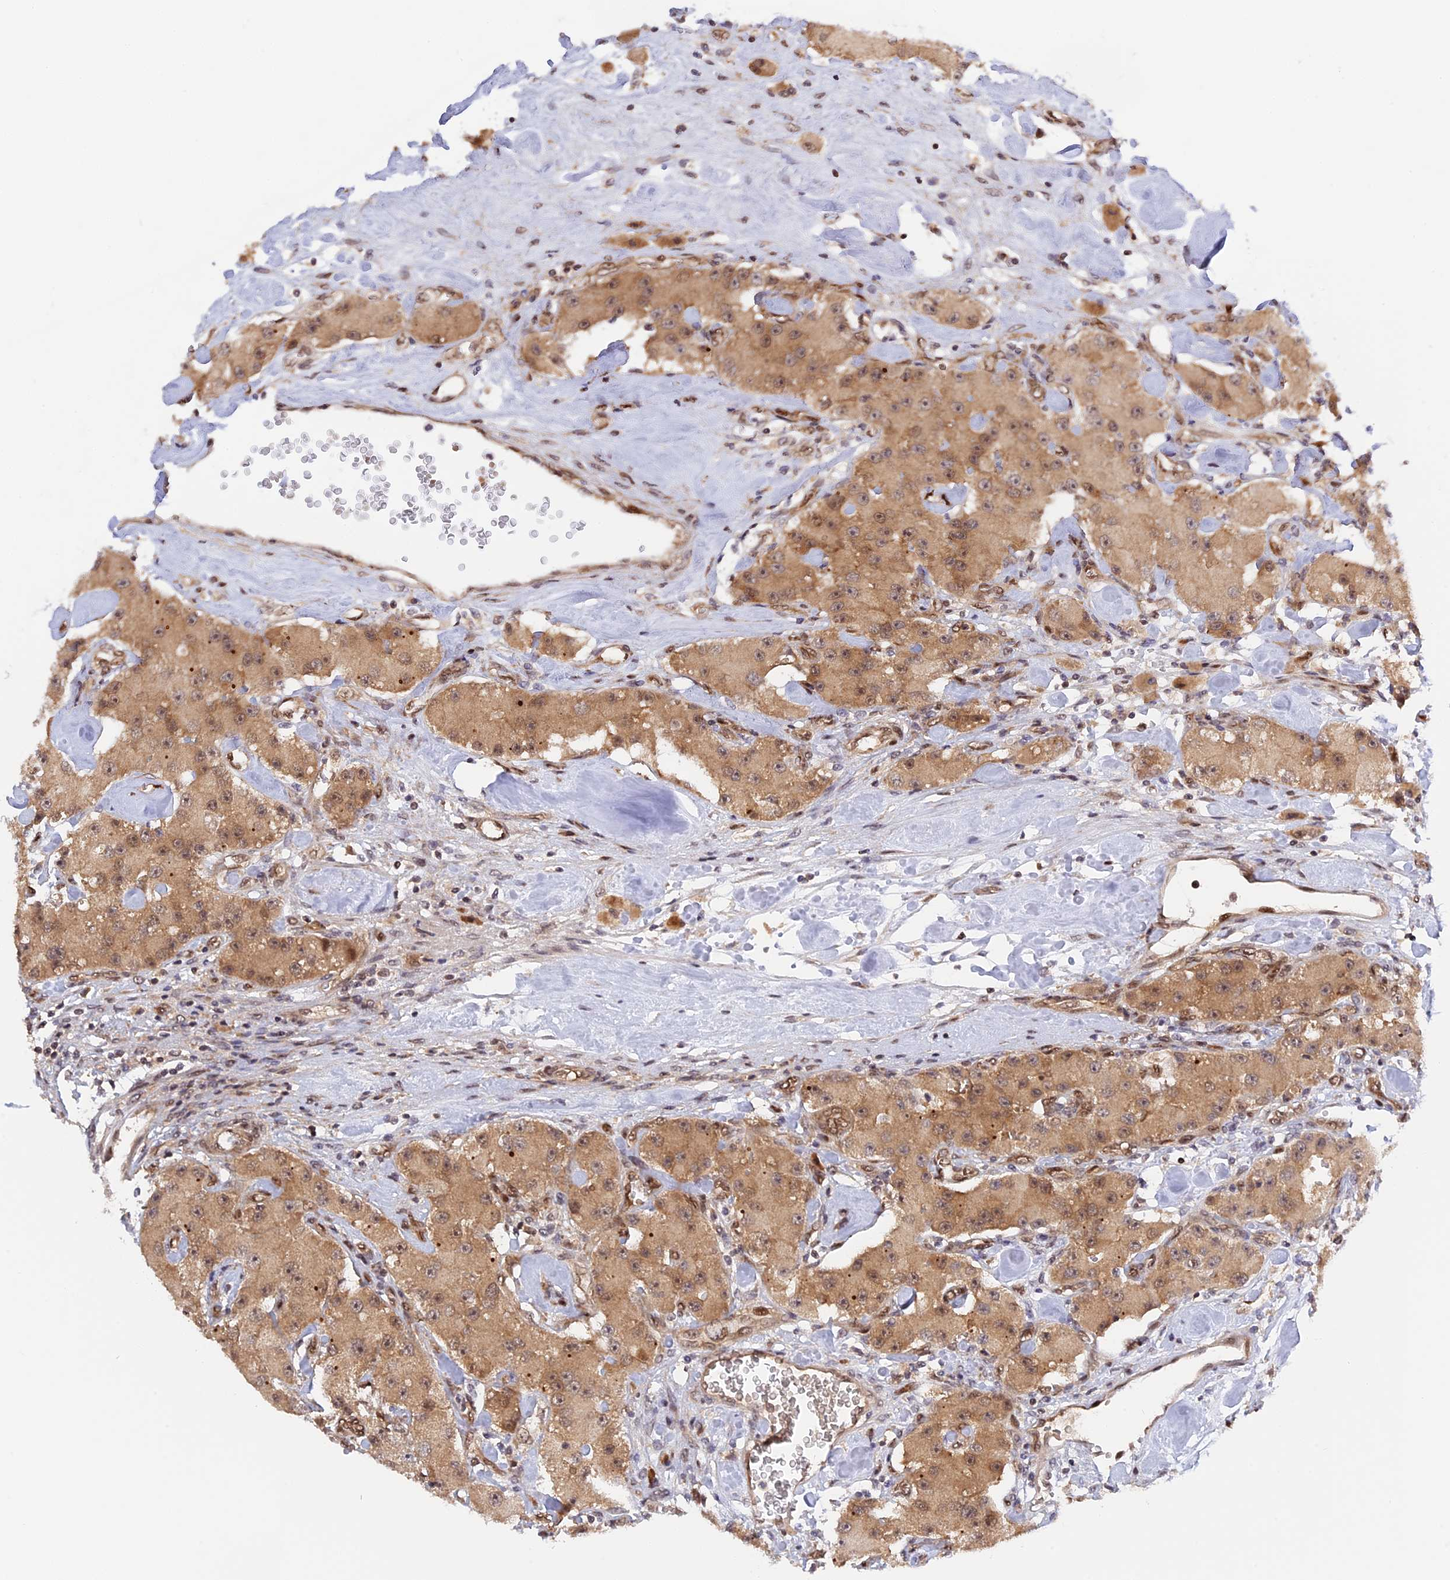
{"staining": {"intensity": "weak", "quantity": ">75%", "location": "cytoplasmic/membranous,nuclear"}, "tissue": "carcinoid", "cell_type": "Tumor cells", "image_type": "cancer", "snomed": [{"axis": "morphology", "description": "Carcinoid, malignant, NOS"}, {"axis": "topography", "description": "Pancreas"}], "caption": "IHC image of human carcinoid stained for a protein (brown), which displays low levels of weak cytoplasmic/membranous and nuclear staining in approximately >75% of tumor cells.", "gene": "ZNF428", "patient": {"sex": "male", "age": 41}}